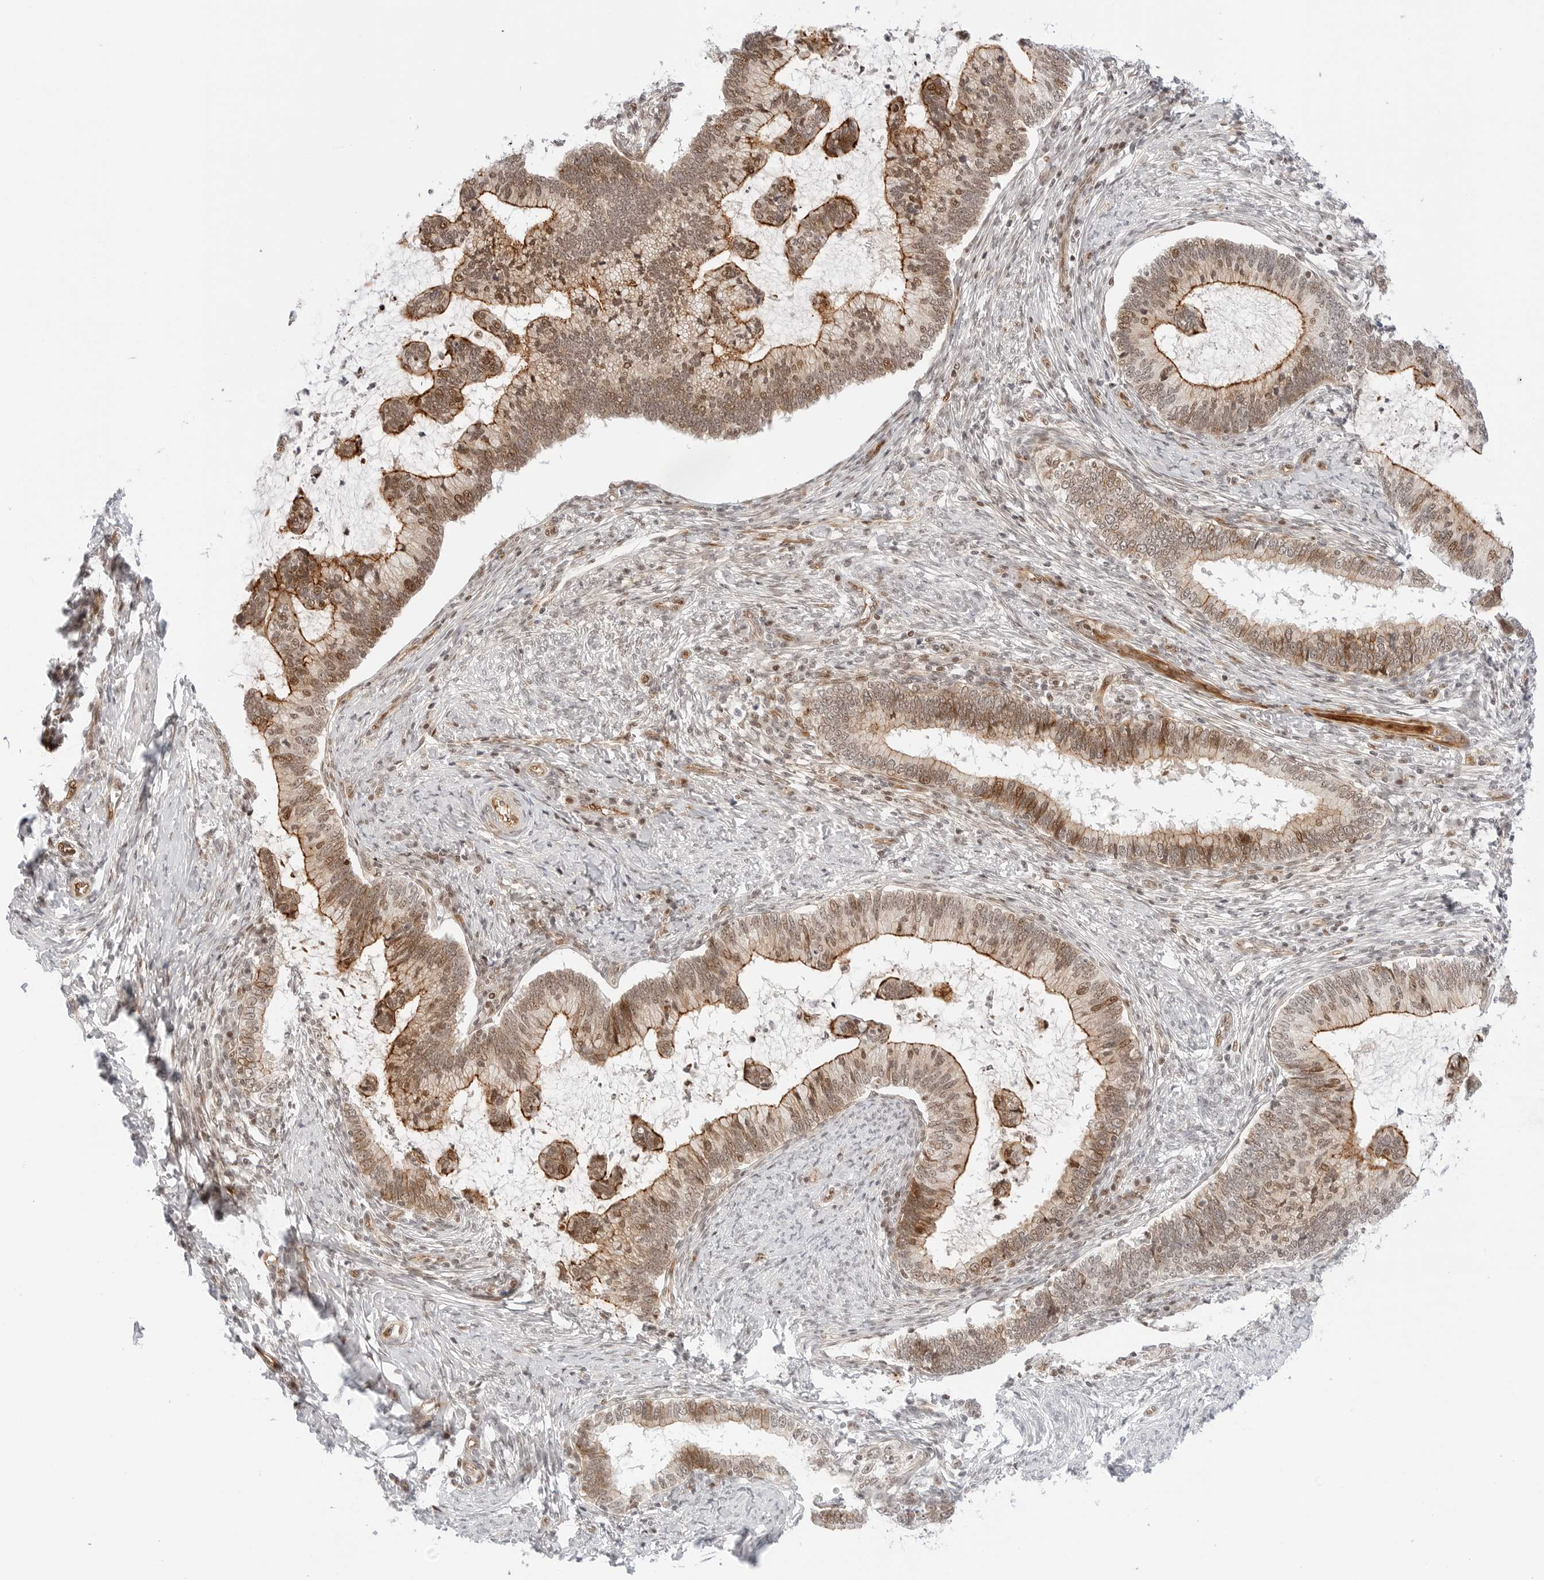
{"staining": {"intensity": "moderate", "quantity": ">75%", "location": "cytoplasmic/membranous,nuclear"}, "tissue": "cervical cancer", "cell_type": "Tumor cells", "image_type": "cancer", "snomed": [{"axis": "morphology", "description": "Adenocarcinoma, NOS"}, {"axis": "topography", "description": "Cervix"}], "caption": "Cervical cancer (adenocarcinoma) stained with DAB (3,3'-diaminobenzidine) immunohistochemistry exhibits medium levels of moderate cytoplasmic/membranous and nuclear staining in approximately >75% of tumor cells.", "gene": "ZNF613", "patient": {"sex": "female", "age": 36}}